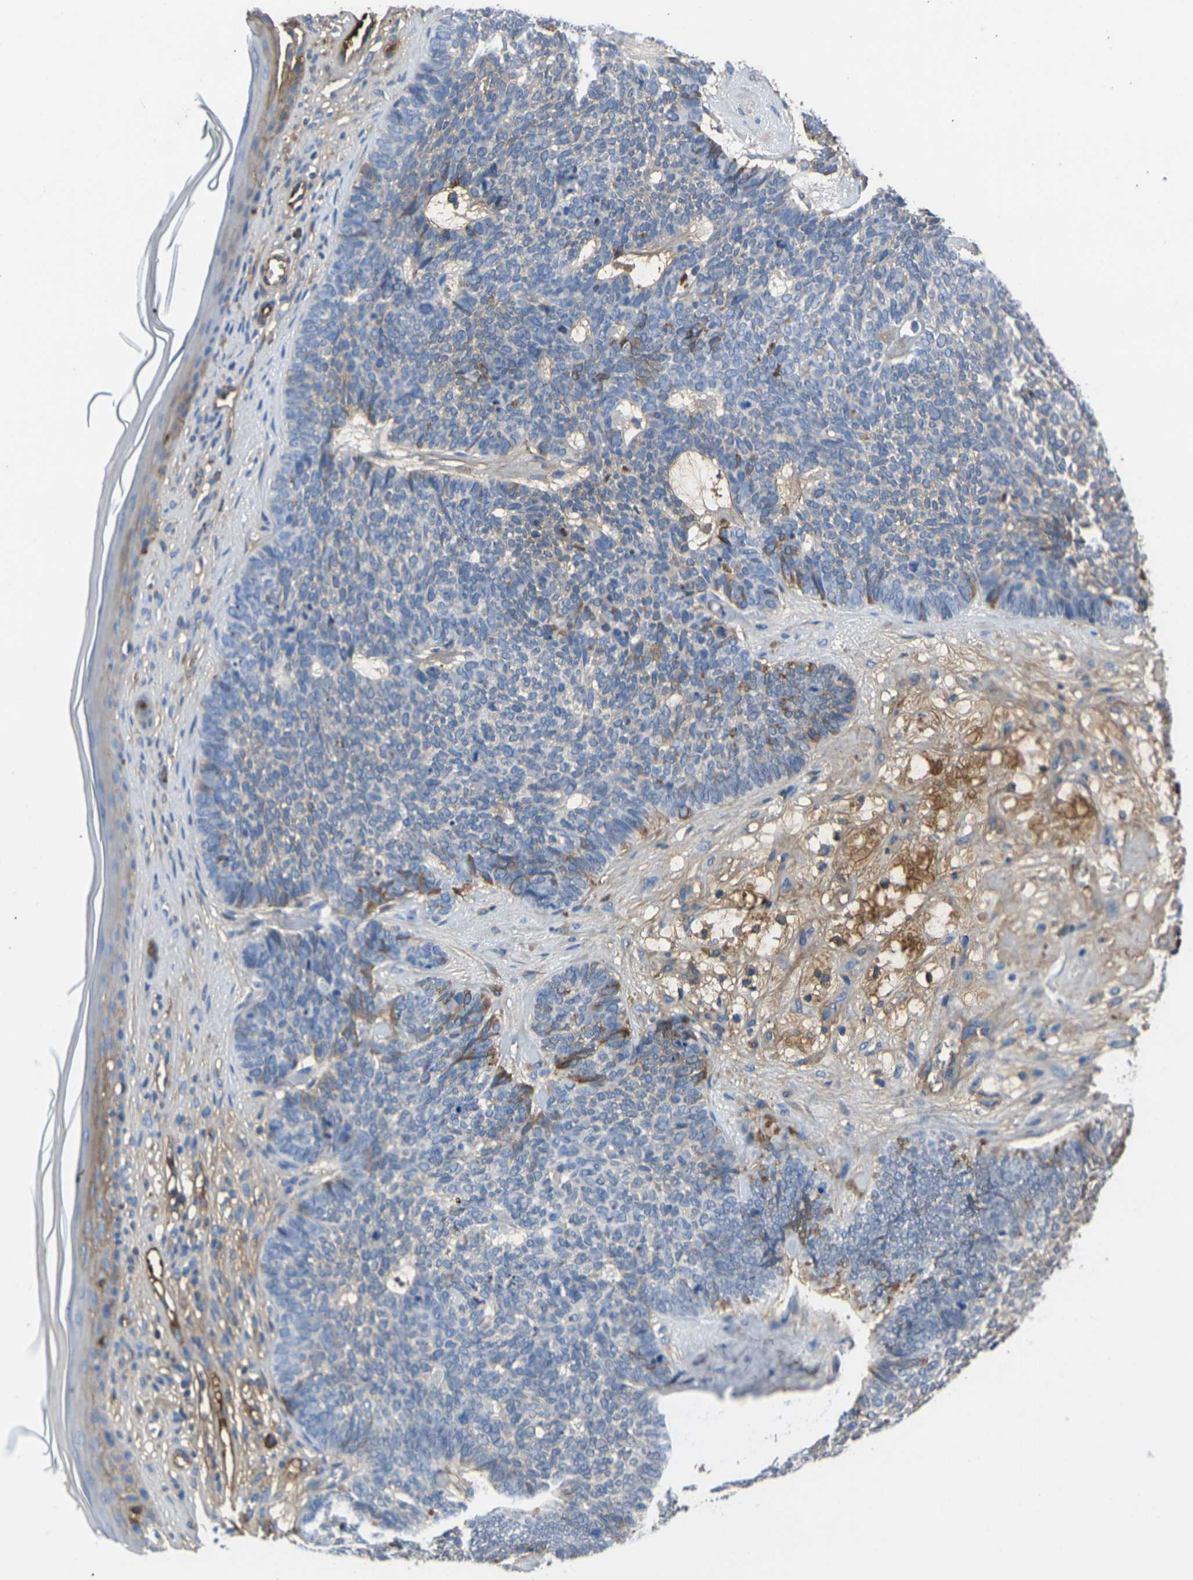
{"staining": {"intensity": "moderate", "quantity": "<25%", "location": "cytoplasmic/membranous"}, "tissue": "skin cancer", "cell_type": "Tumor cells", "image_type": "cancer", "snomed": [{"axis": "morphology", "description": "Basal cell carcinoma"}, {"axis": "topography", "description": "Skin"}], "caption": "This is a micrograph of immunohistochemistry (IHC) staining of skin basal cell carcinoma, which shows moderate expression in the cytoplasmic/membranous of tumor cells.", "gene": "GREM2", "patient": {"sex": "female", "age": 84}}